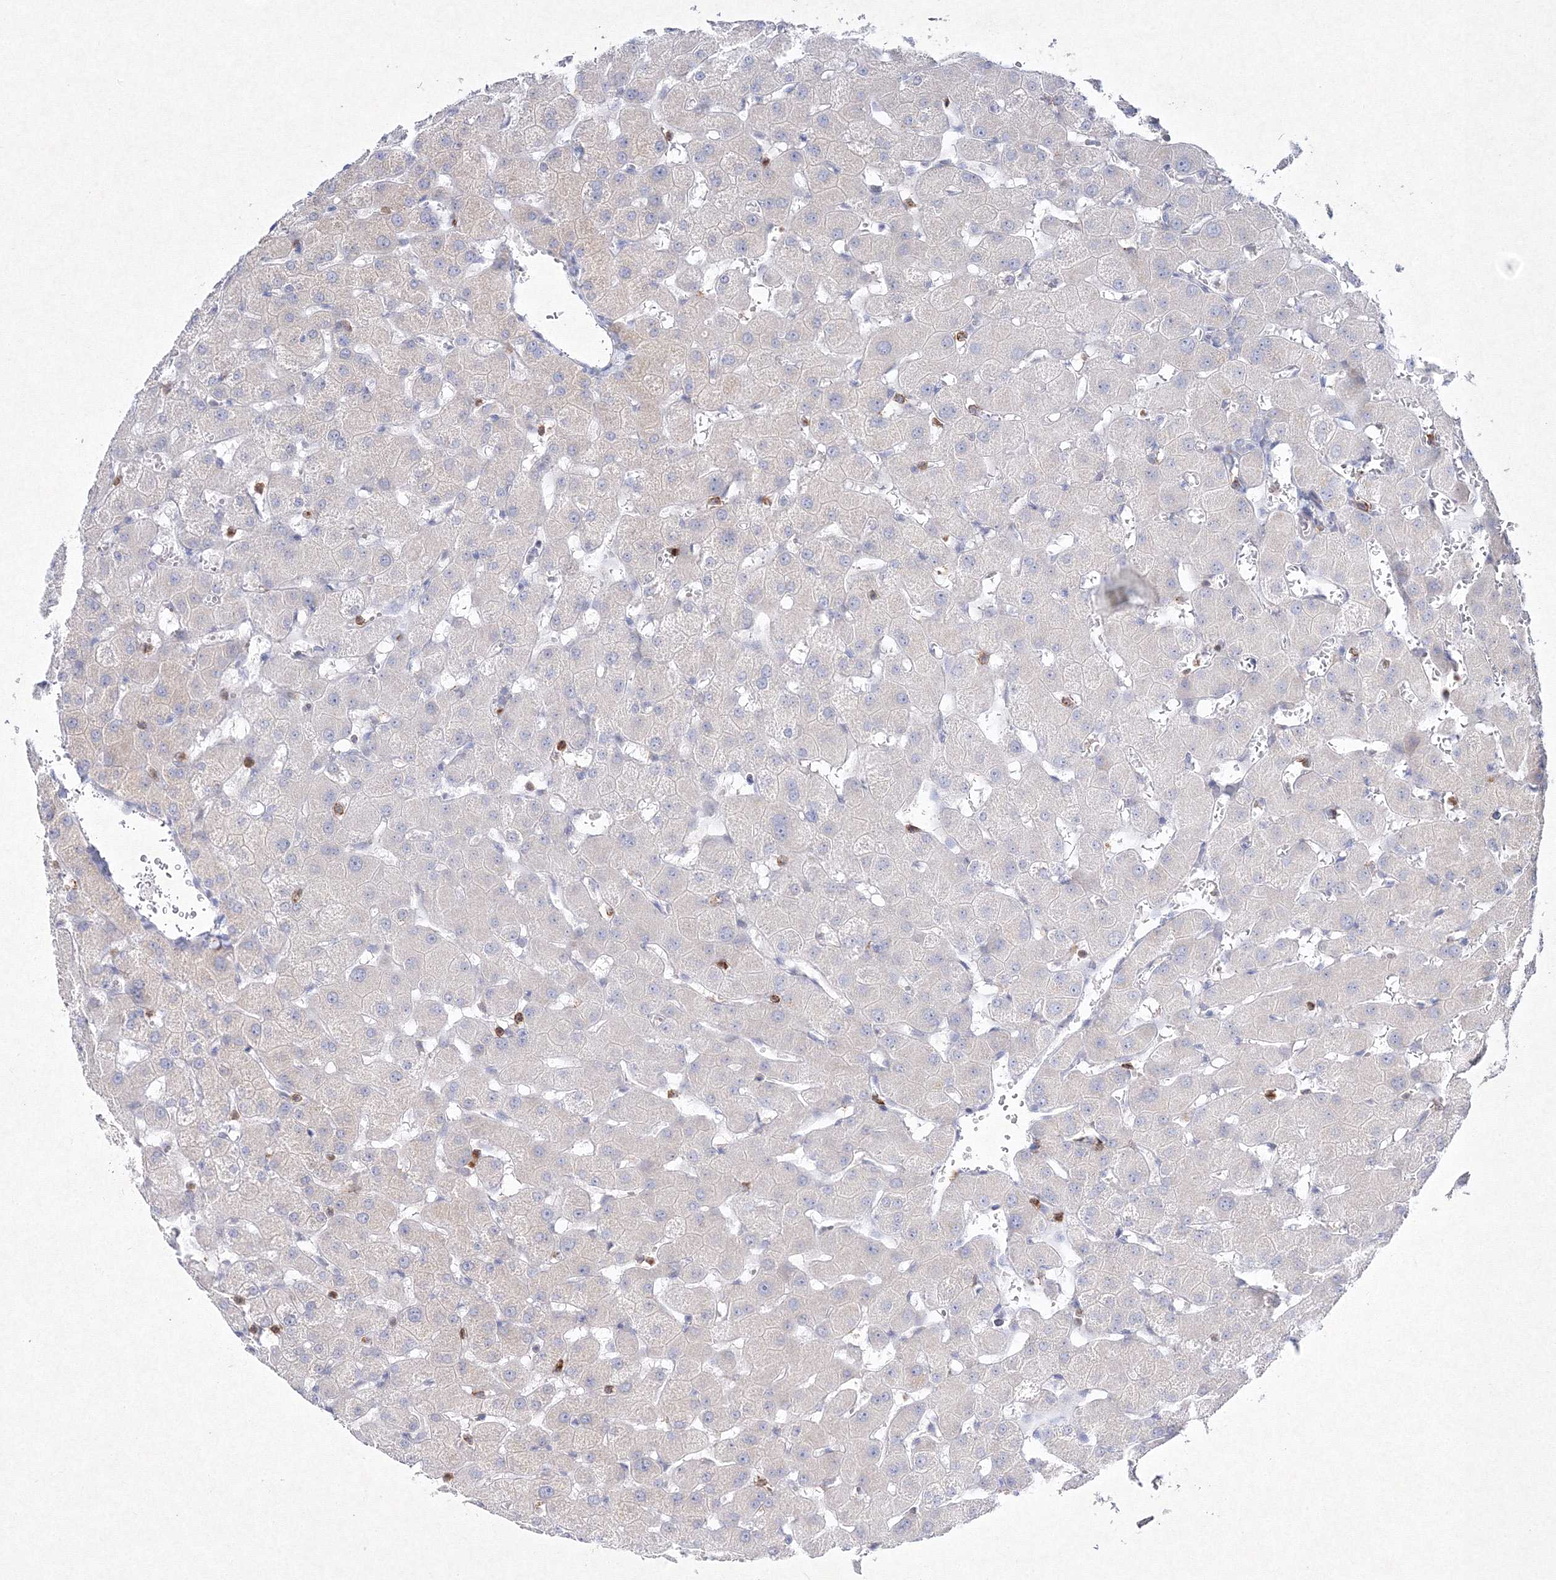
{"staining": {"intensity": "negative", "quantity": "none", "location": "none"}, "tissue": "liver", "cell_type": "Cholangiocytes", "image_type": "normal", "snomed": [{"axis": "morphology", "description": "Normal tissue, NOS"}, {"axis": "topography", "description": "Liver"}], "caption": "Immunohistochemistry (IHC) image of normal human liver stained for a protein (brown), which demonstrates no positivity in cholangiocytes.", "gene": "HCST", "patient": {"sex": "female", "age": 63}}